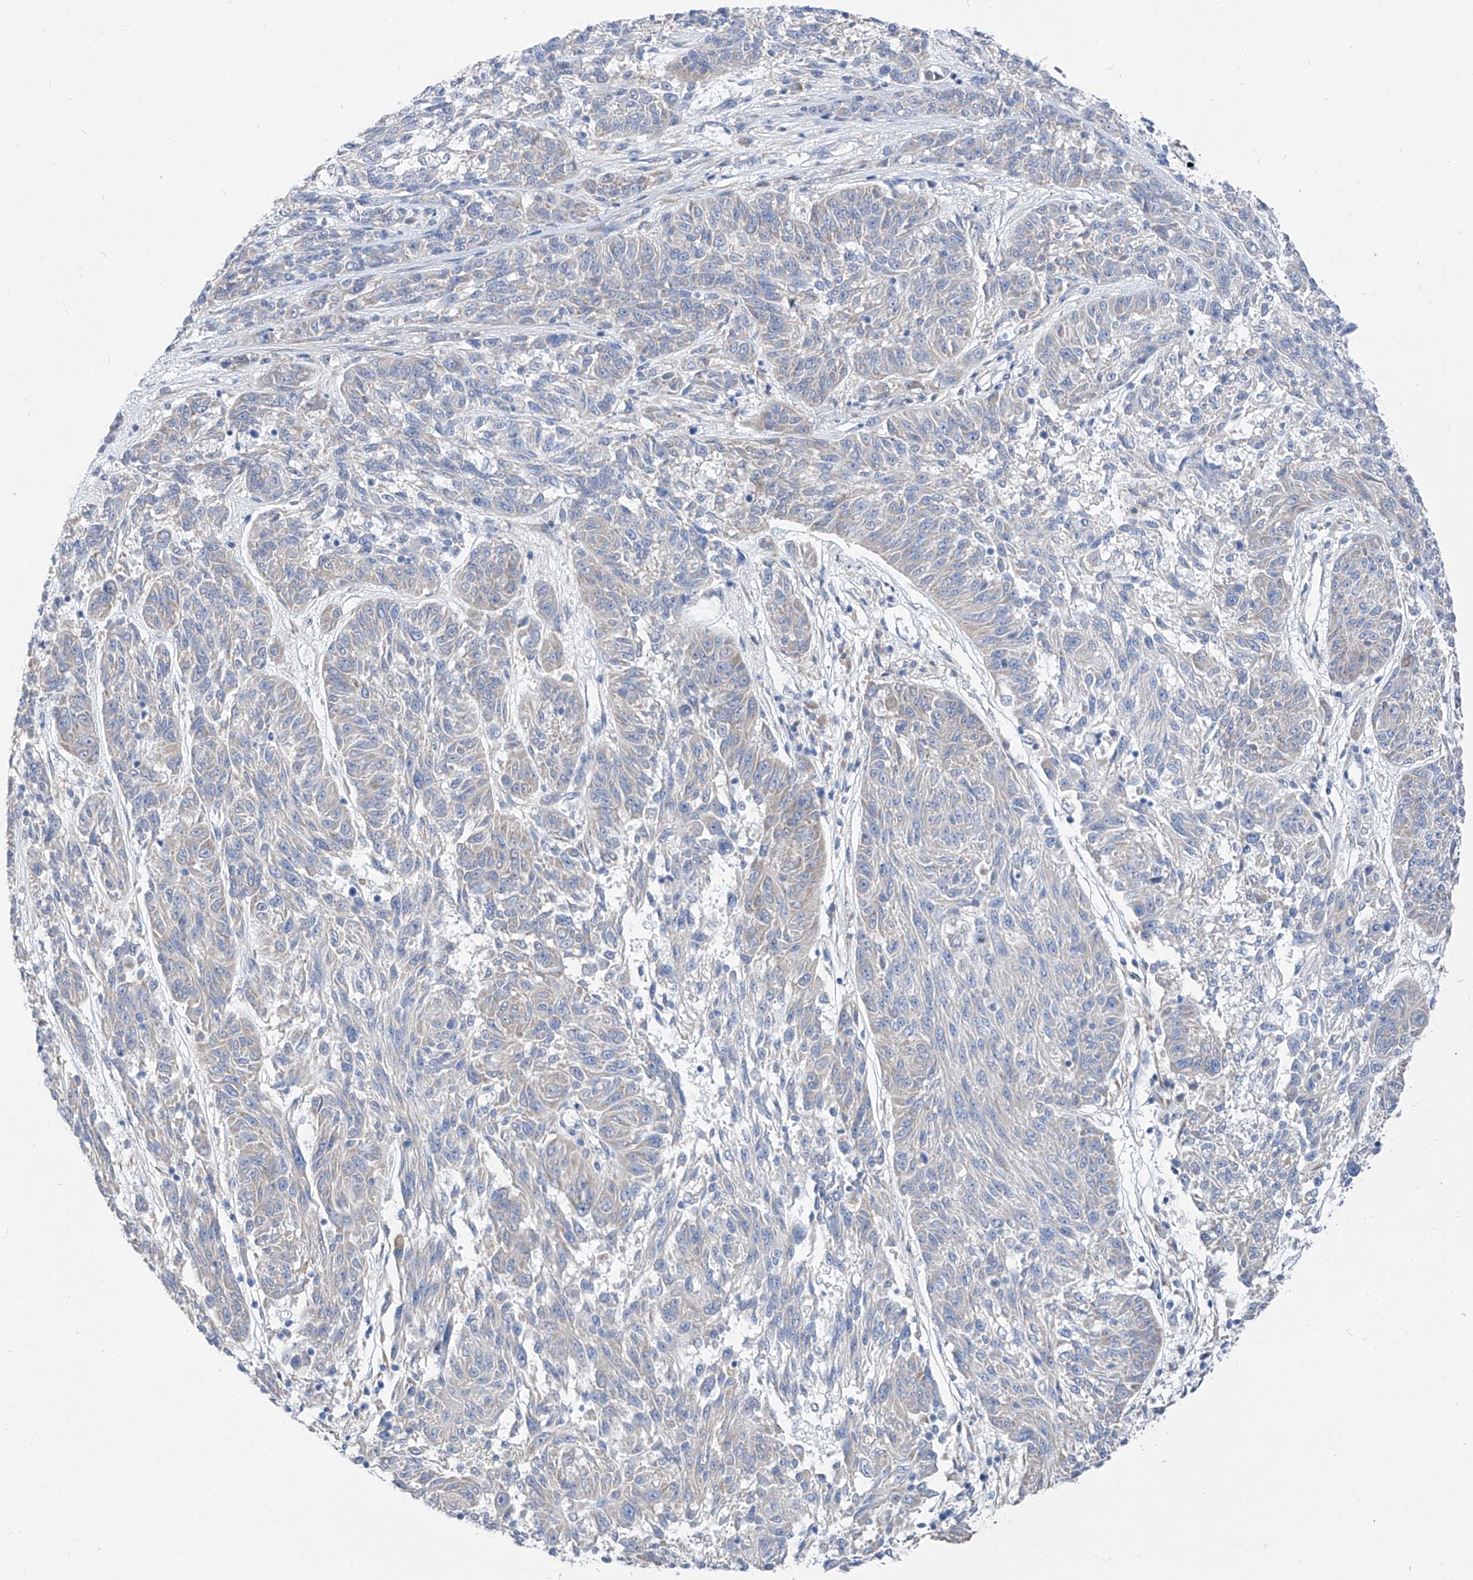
{"staining": {"intensity": "negative", "quantity": "none", "location": "none"}, "tissue": "melanoma", "cell_type": "Tumor cells", "image_type": "cancer", "snomed": [{"axis": "morphology", "description": "Malignant melanoma, NOS"}, {"axis": "topography", "description": "Skin"}], "caption": "A micrograph of human malignant melanoma is negative for staining in tumor cells. (DAB (3,3'-diaminobenzidine) immunohistochemistry, high magnification).", "gene": "UFL1", "patient": {"sex": "male", "age": 53}}